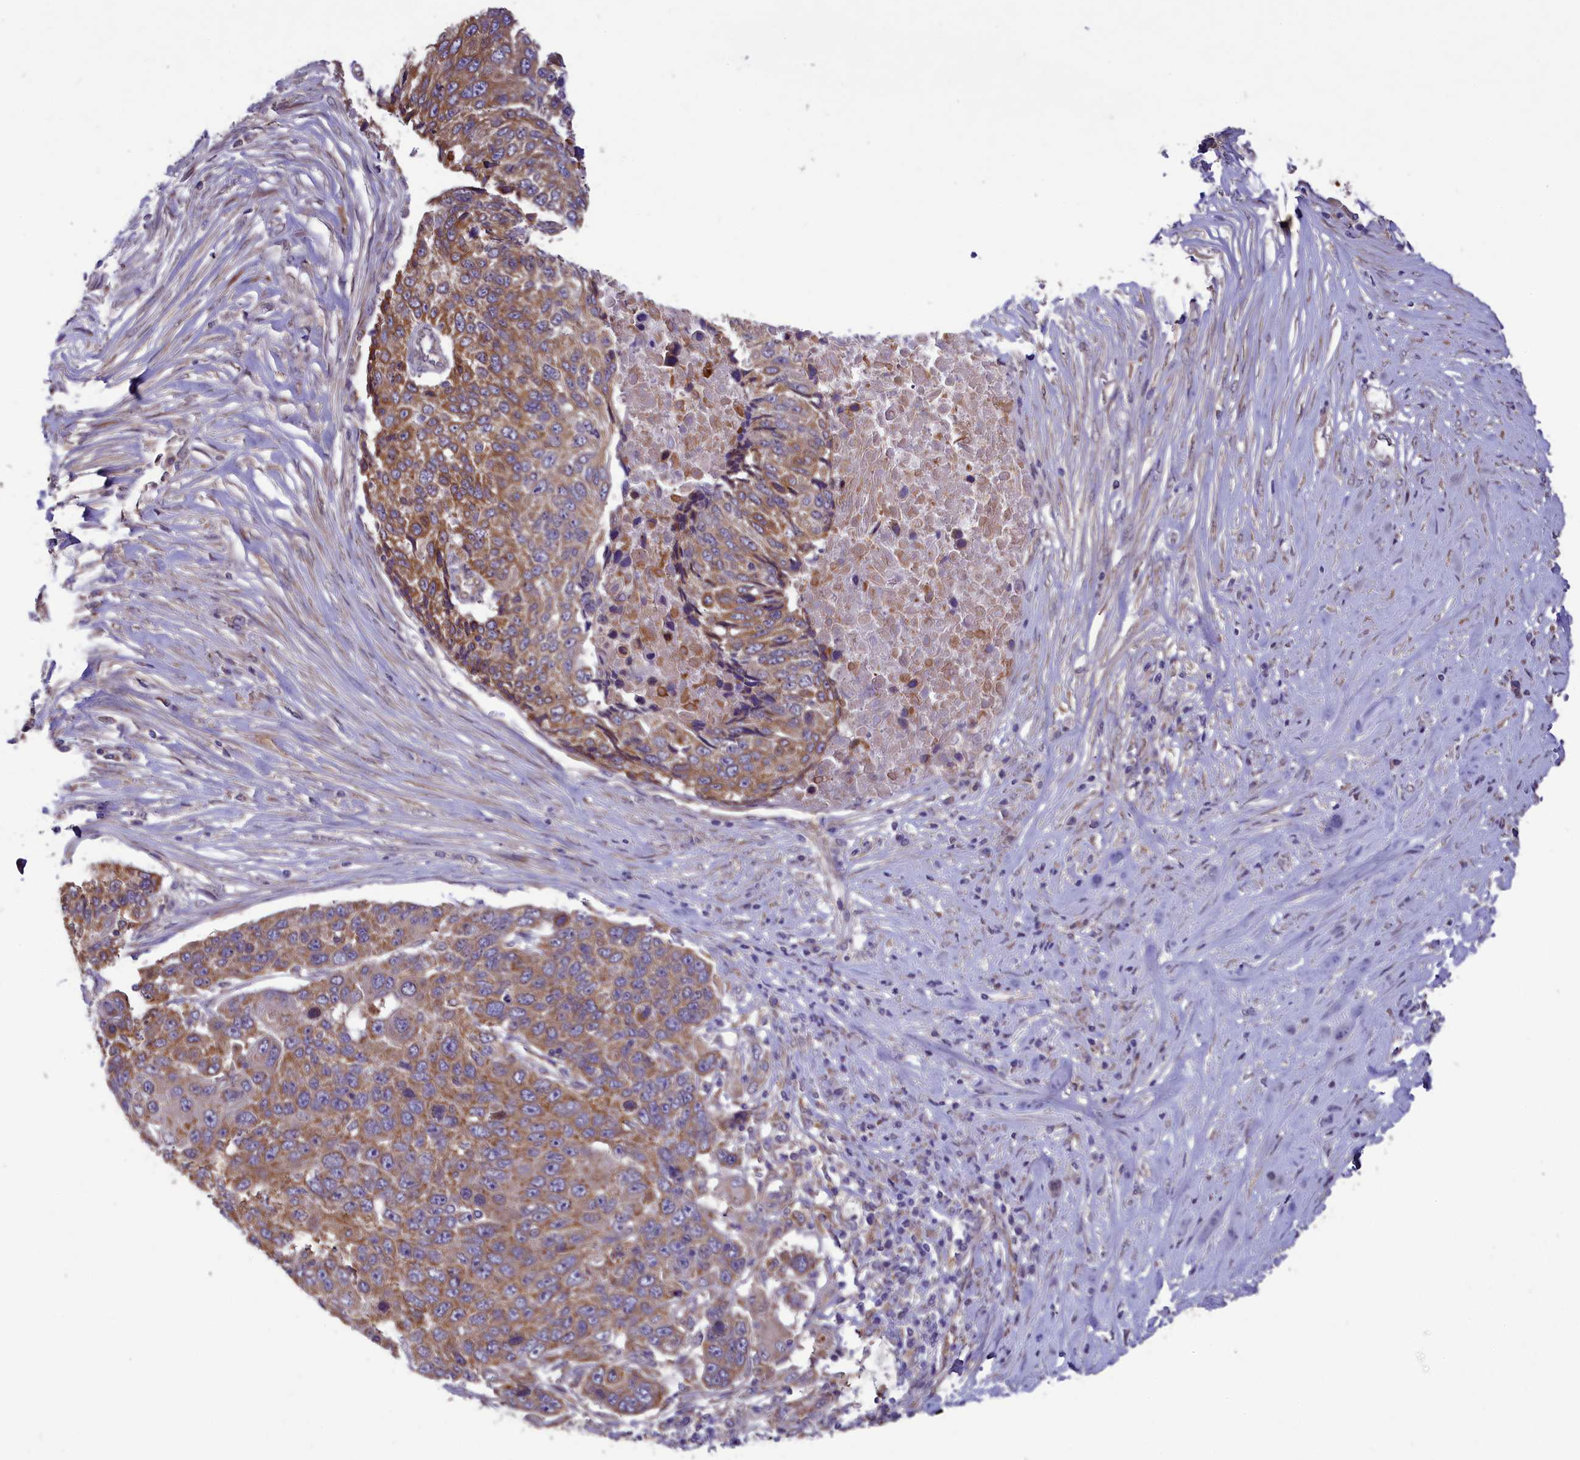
{"staining": {"intensity": "moderate", "quantity": ">75%", "location": "cytoplasmic/membranous"}, "tissue": "lung cancer", "cell_type": "Tumor cells", "image_type": "cancer", "snomed": [{"axis": "morphology", "description": "Squamous cell carcinoma, NOS"}, {"axis": "topography", "description": "Lung"}], "caption": "Lung cancer tissue displays moderate cytoplasmic/membranous positivity in about >75% of tumor cells", "gene": "ACAD8", "patient": {"sex": "male", "age": 66}}